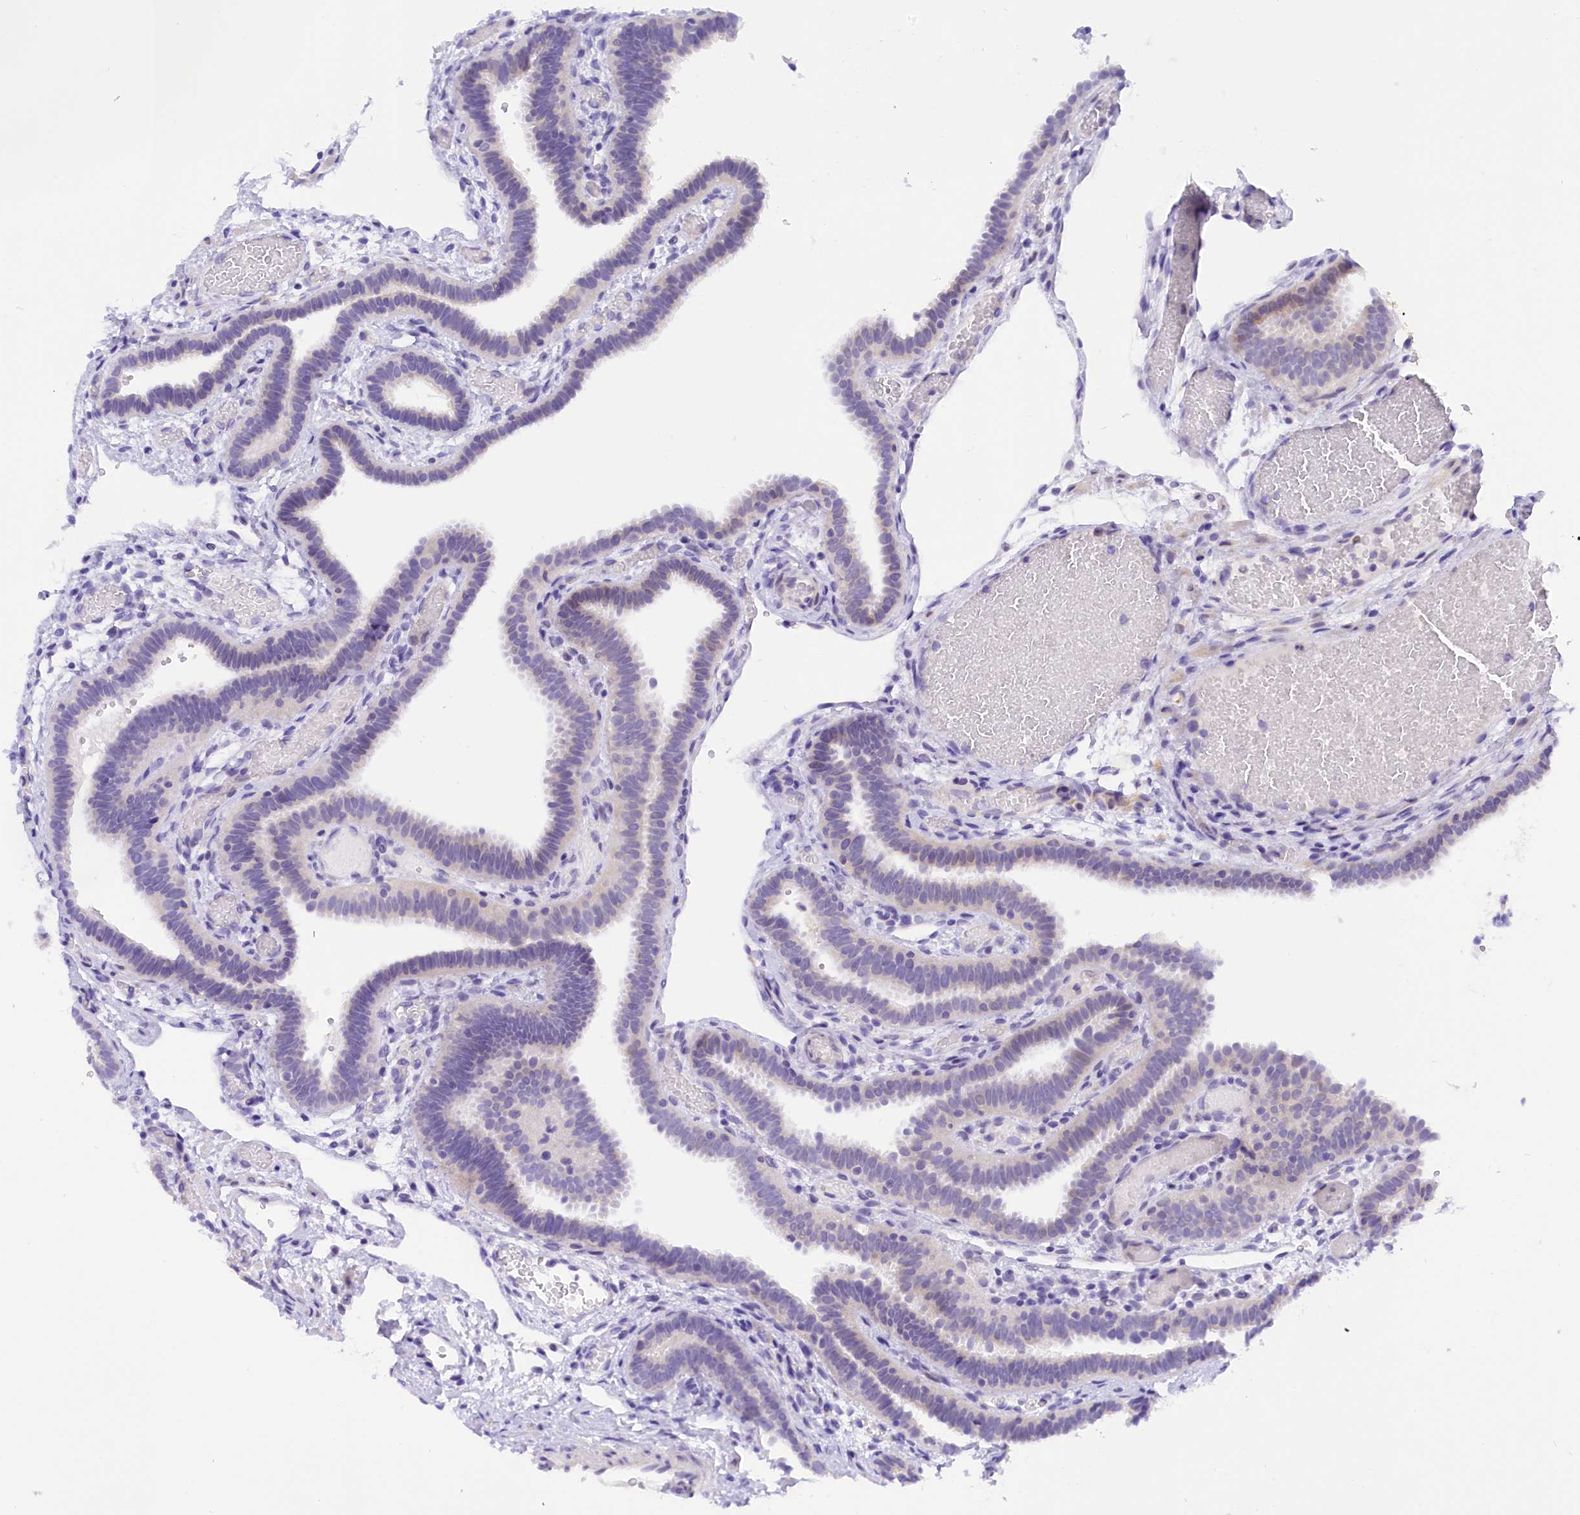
{"staining": {"intensity": "weak", "quantity": "<25%", "location": "cytoplasmic/membranous"}, "tissue": "fallopian tube", "cell_type": "Glandular cells", "image_type": "normal", "snomed": [{"axis": "morphology", "description": "Normal tissue, NOS"}, {"axis": "topography", "description": "Fallopian tube"}], "caption": "Protein analysis of benign fallopian tube shows no significant expression in glandular cells. Brightfield microscopy of IHC stained with DAB (3,3'-diaminobenzidine) (brown) and hematoxylin (blue), captured at high magnification.", "gene": "COL6A5", "patient": {"sex": "female", "age": 37}}